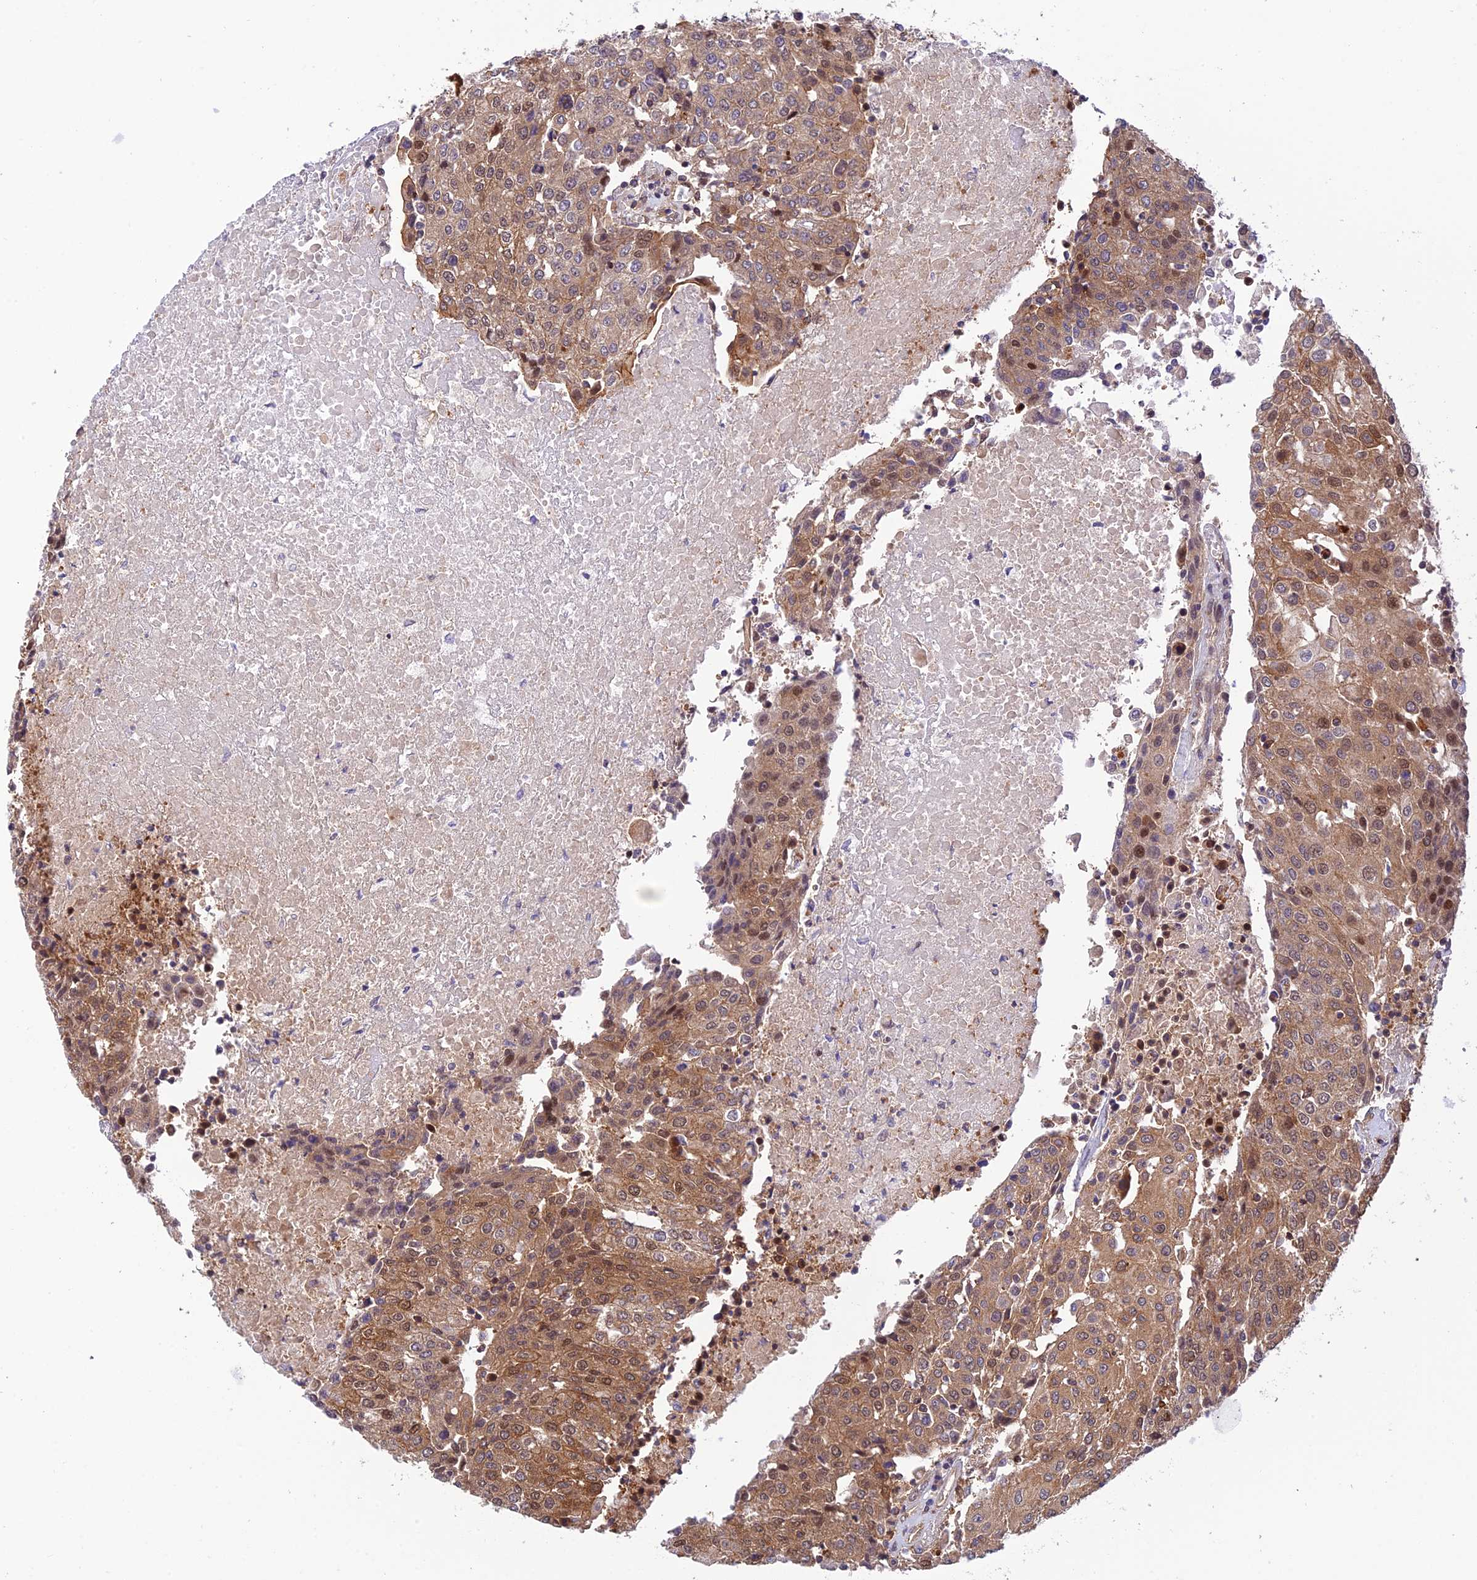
{"staining": {"intensity": "moderate", "quantity": ">75%", "location": "cytoplasmic/membranous,nuclear"}, "tissue": "urothelial cancer", "cell_type": "Tumor cells", "image_type": "cancer", "snomed": [{"axis": "morphology", "description": "Urothelial carcinoma, High grade"}, {"axis": "topography", "description": "Urinary bladder"}], "caption": "Protein expression analysis of high-grade urothelial carcinoma demonstrates moderate cytoplasmic/membranous and nuclear expression in approximately >75% of tumor cells.", "gene": "EVI5L", "patient": {"sex": "female", "age": 85}}